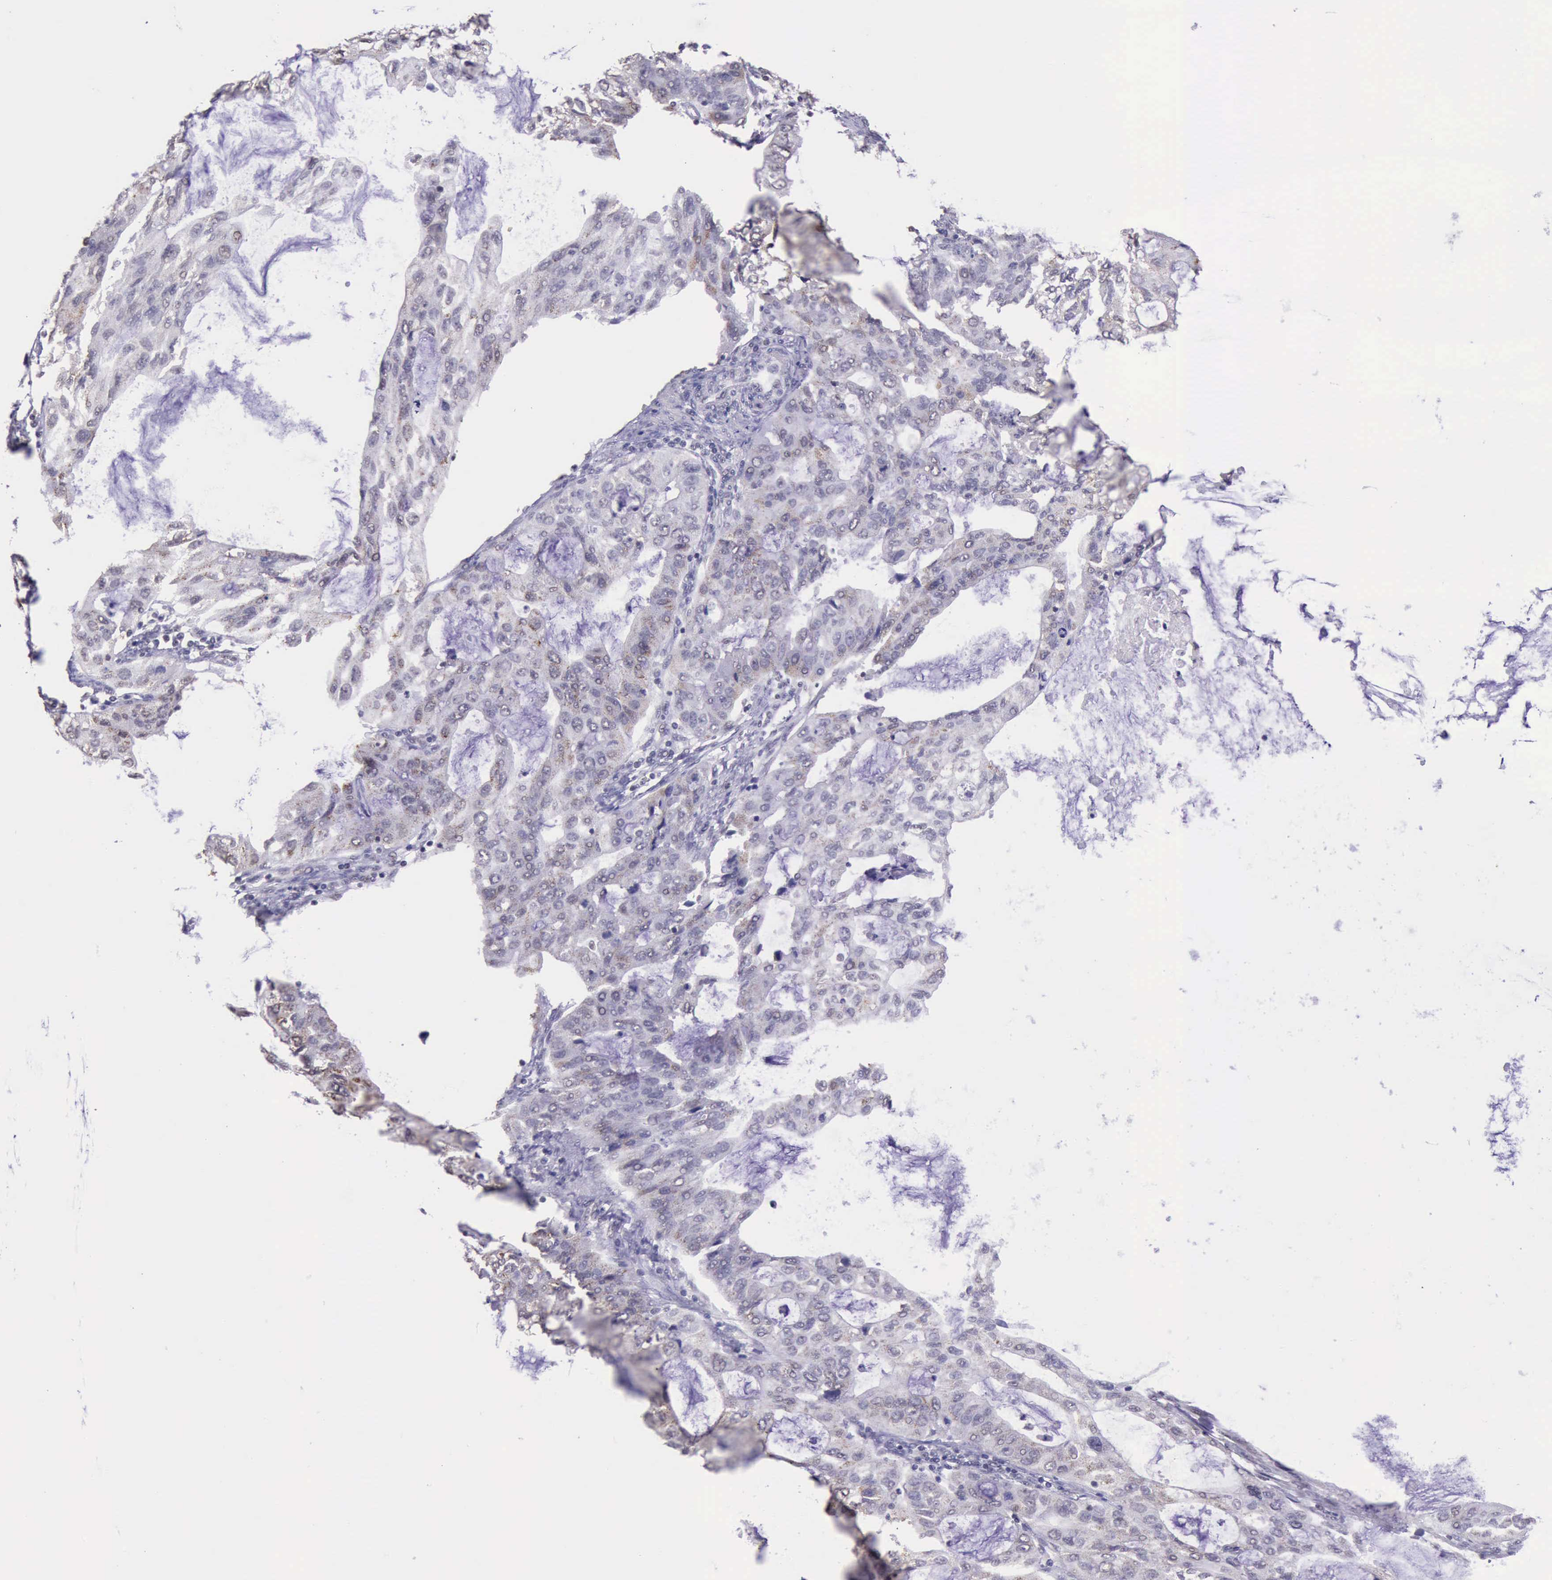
{"staining": {"intensity": "moderate", "quantity": "<25%", "location": "nuclear"}, "tissue": "stomach cancer", "cell_type": "Tumor cells", "image_type": "cancer", "snomed": [{"axis": "morphology", "description": "Adenocarcinoma, NOS"}, {"axis": "topography", "description": "Stomach, upper"}], "caption": "Stomach cancer stained with a protein marker exhibits moderate staining in tumor cells.", "gene": "PRPF39", "patient": {"sex": "female", "age": 52}}